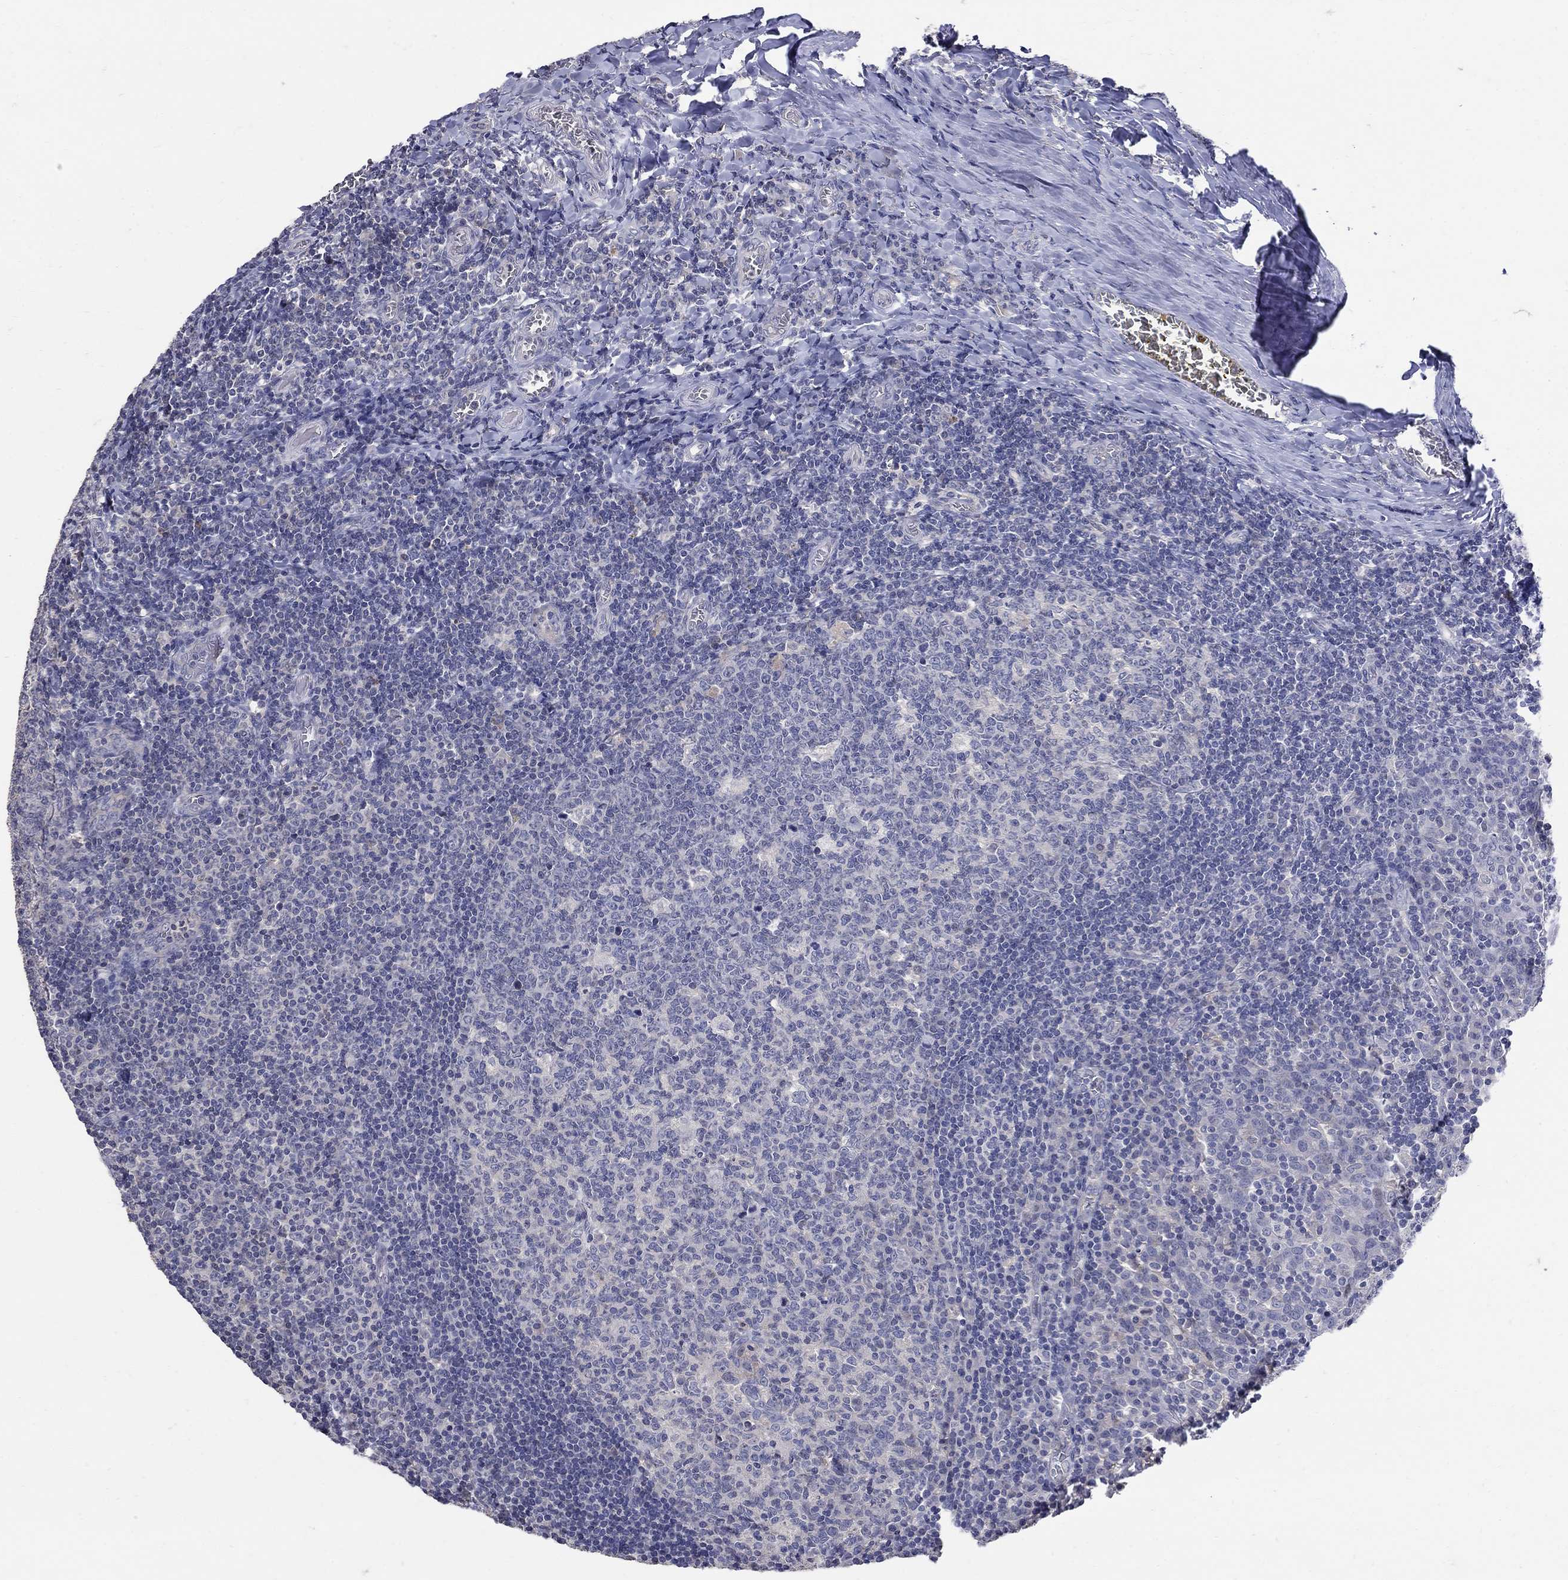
{"staining": {"intensity": "negative", "quantity": "none", "location": "none"}, "tissue": "tonsil", "cell_type": "Germinal center cells", "image_type": "normal", "snomed": [{"axis": "morphology", "description": "Normal tissue, NOS"}, {"axis": "topography", "description": "Tonsil"}], "caption": "Germinal center cells are negative for protein expression in benign human tonsil. (Brightfield microscopy of DAB IHC at high magnification).", "gene": "CETN1", "patient": {"sex": "female", "age": 13}}